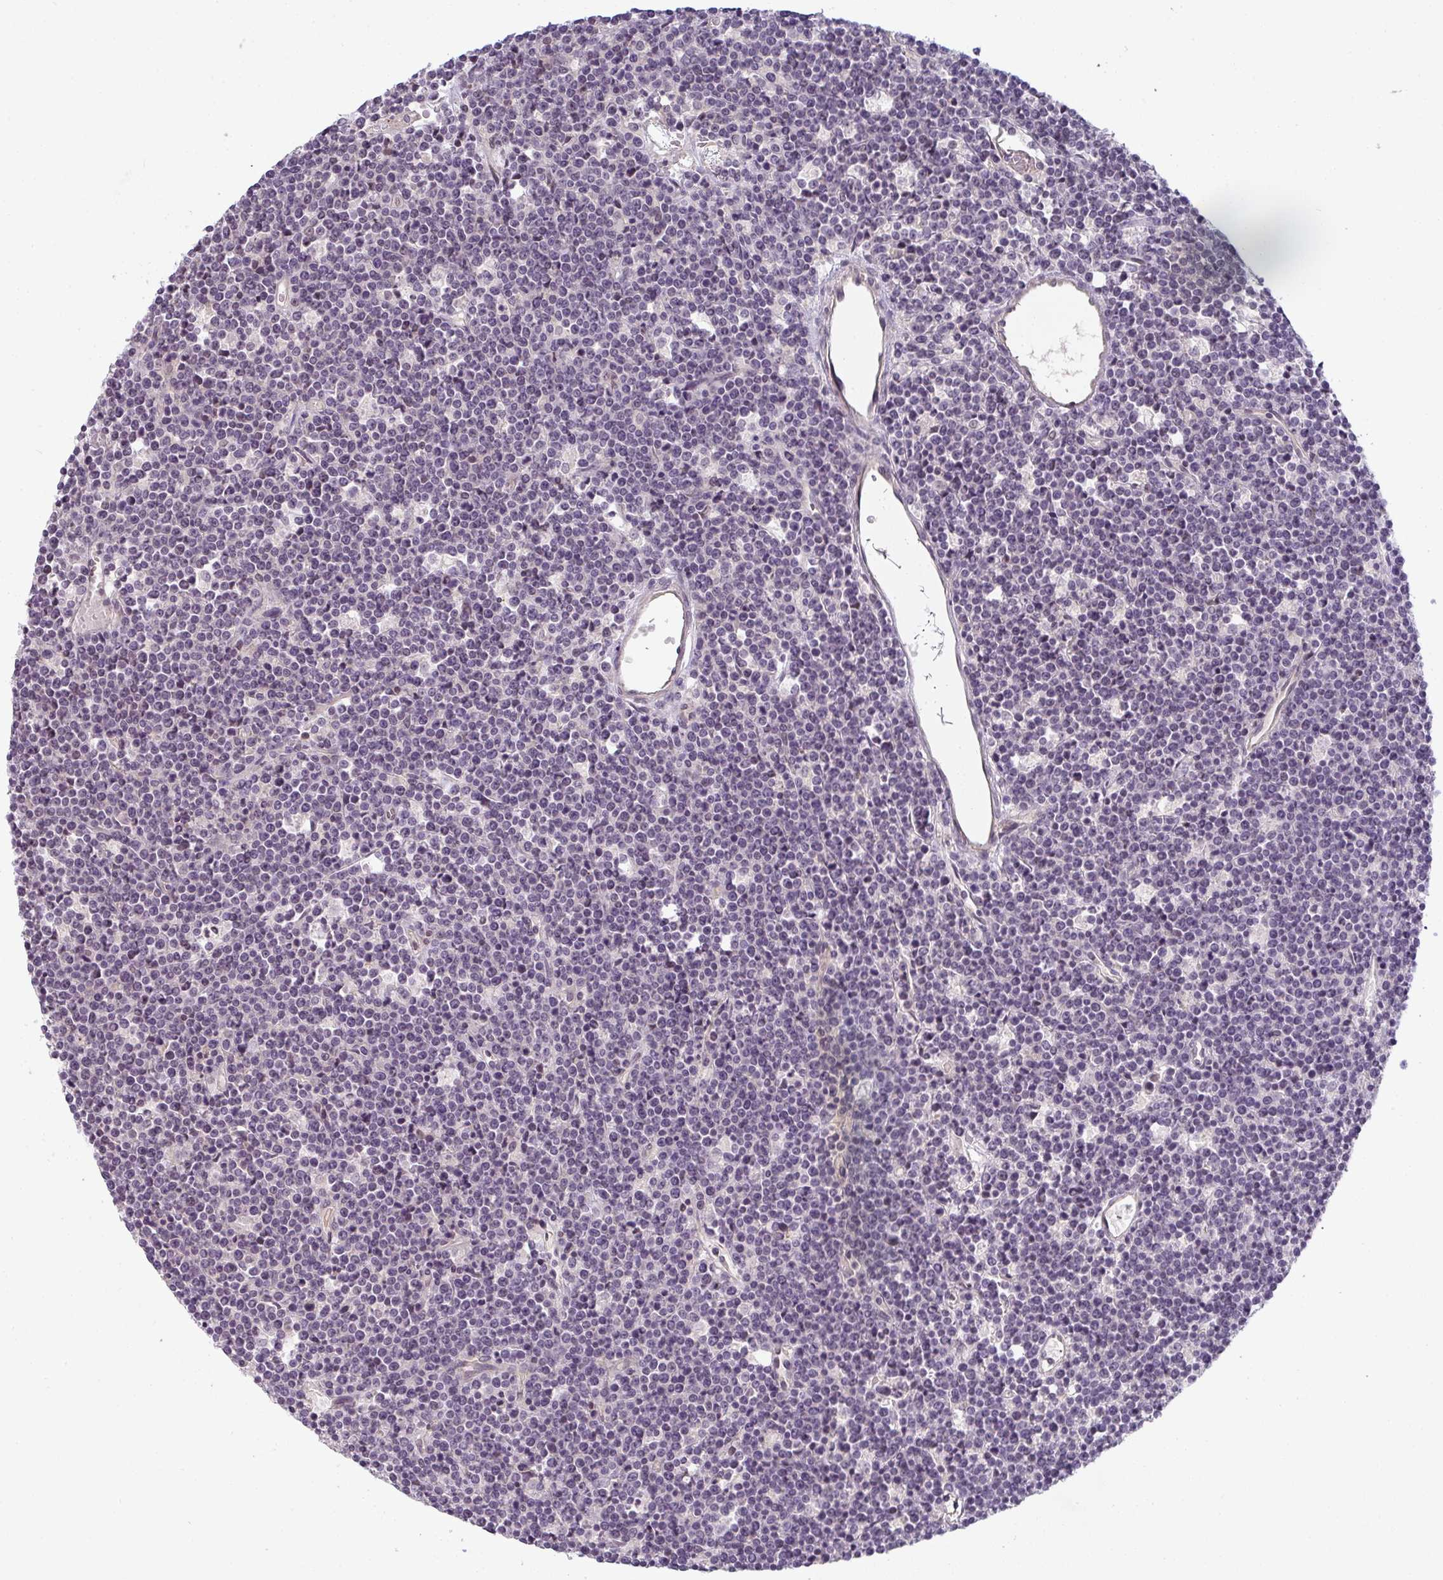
{"staining": {"intensity": "negative", "quantity": "none", "location": "none"}, "tissue": "lymphoma", "cell_type": "Tumor cells", "image_type": "cancer", "snomed": [{"axis": "morphology", "description": "Malignant lymphoma, non-Hodgkin's type, High grade"}, {"axis": "topography", "description": "Ovary"}], "caption": "Photomicrograph shows no protein staining in tumor cells of lymphoma tissue. The staining was performed using DAB to visualize the protein expression in brown, while the nuclei were stained in blue with hematoxylin (Magnification: 20x).", "gene": "GSDMB", "patient": {"sex": "female", "age": 56}}